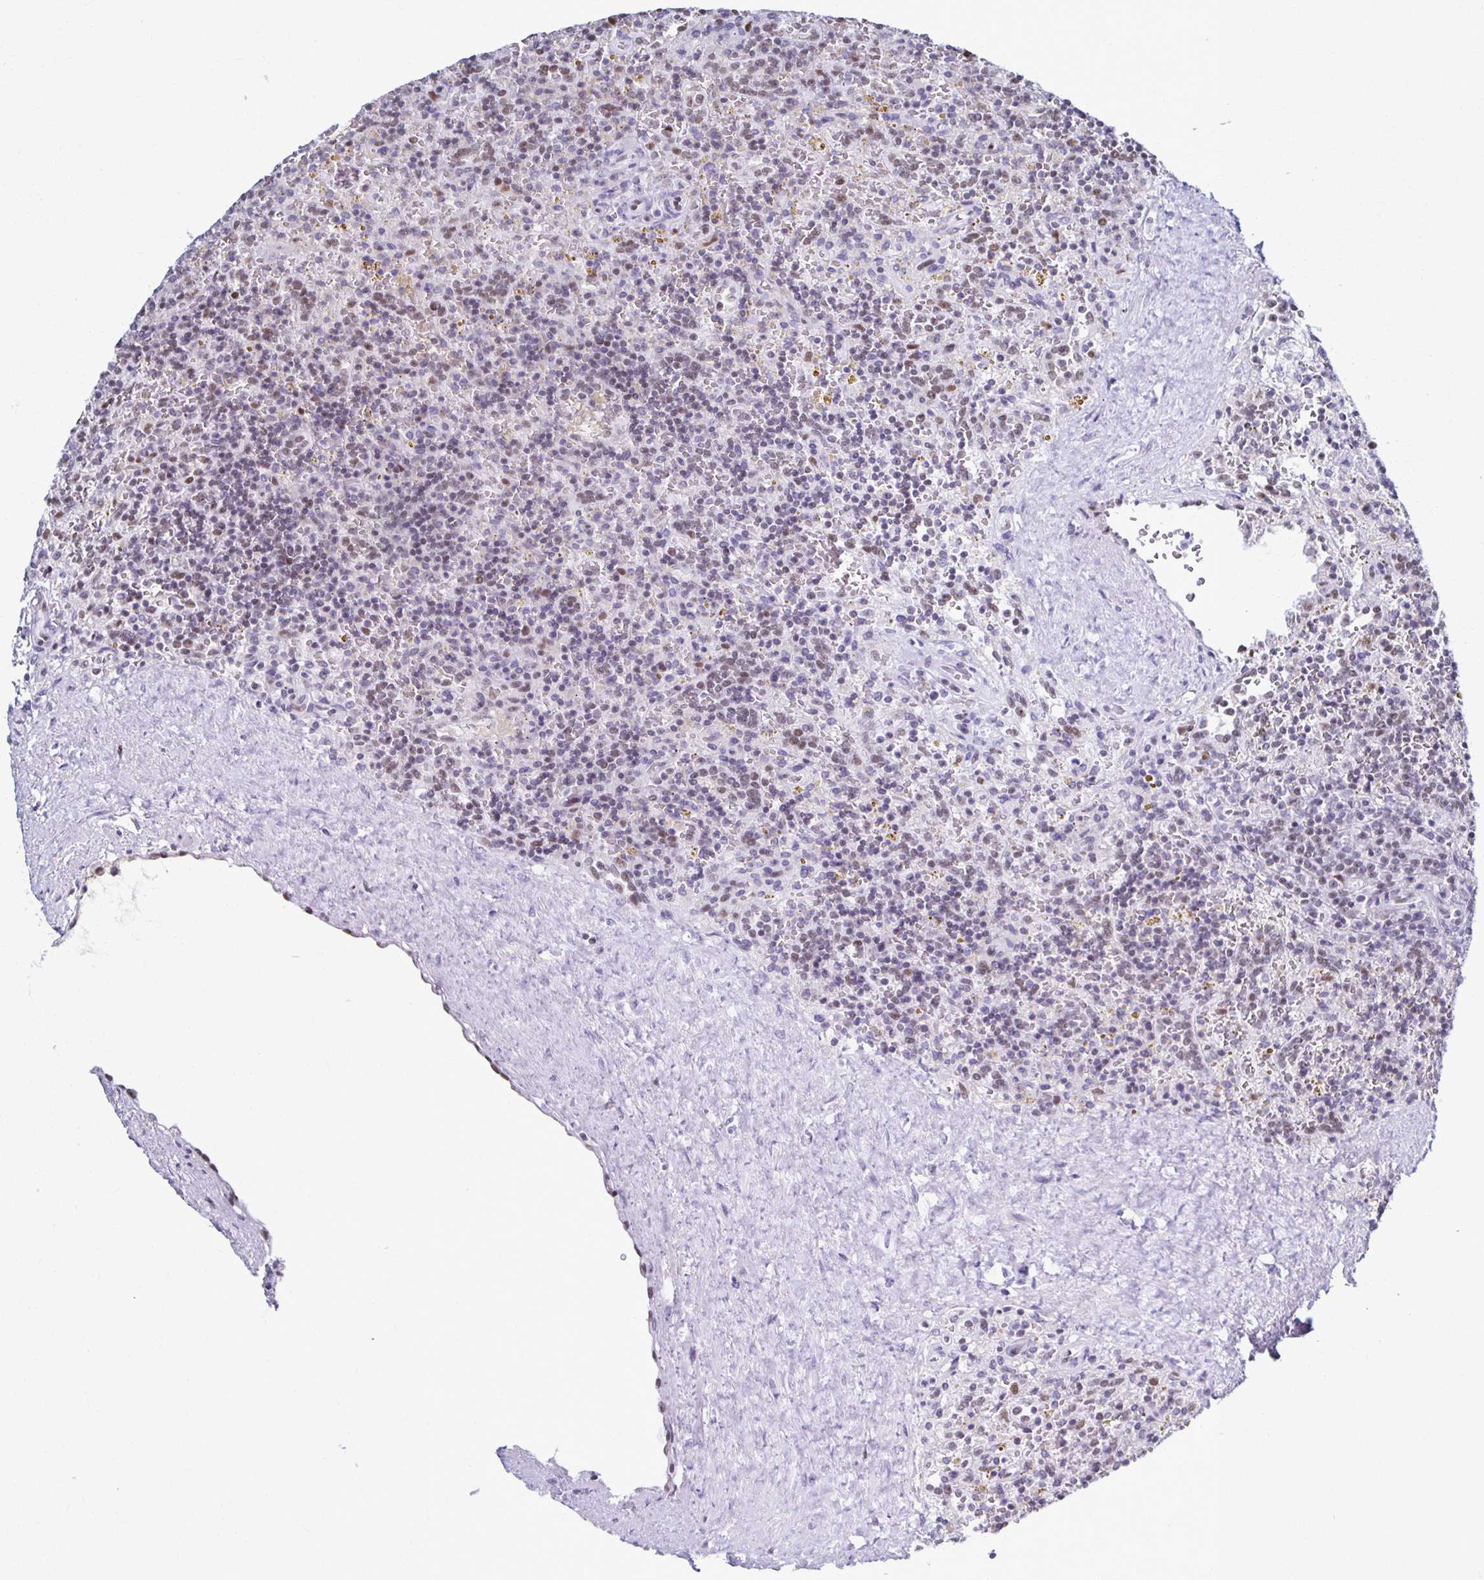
{"staining": {"intensity": "weak", "quantity": "<25%", "location": "nuclear"}, "tissue": "lymphoma", "cell_type": "Tumor cells", "image_type": "cancer", "snomed": [{"axis": "morphology", "description": "Malignant lymphoma, non-Hodgkin's type, Low grade"}, {"axis": "topography", "description": "Spleen"}], "caption": "Photomicrograph shows no protein positivity in tumor cells of low-grade malignant lymphoma, non-Hodgkin's type tissue. (DAB (3,3'-diaminobenzidine) immunohistochemistry, high magnification).", "gene": "IRF7", "patient": {"sex": "male", "age": 67}}